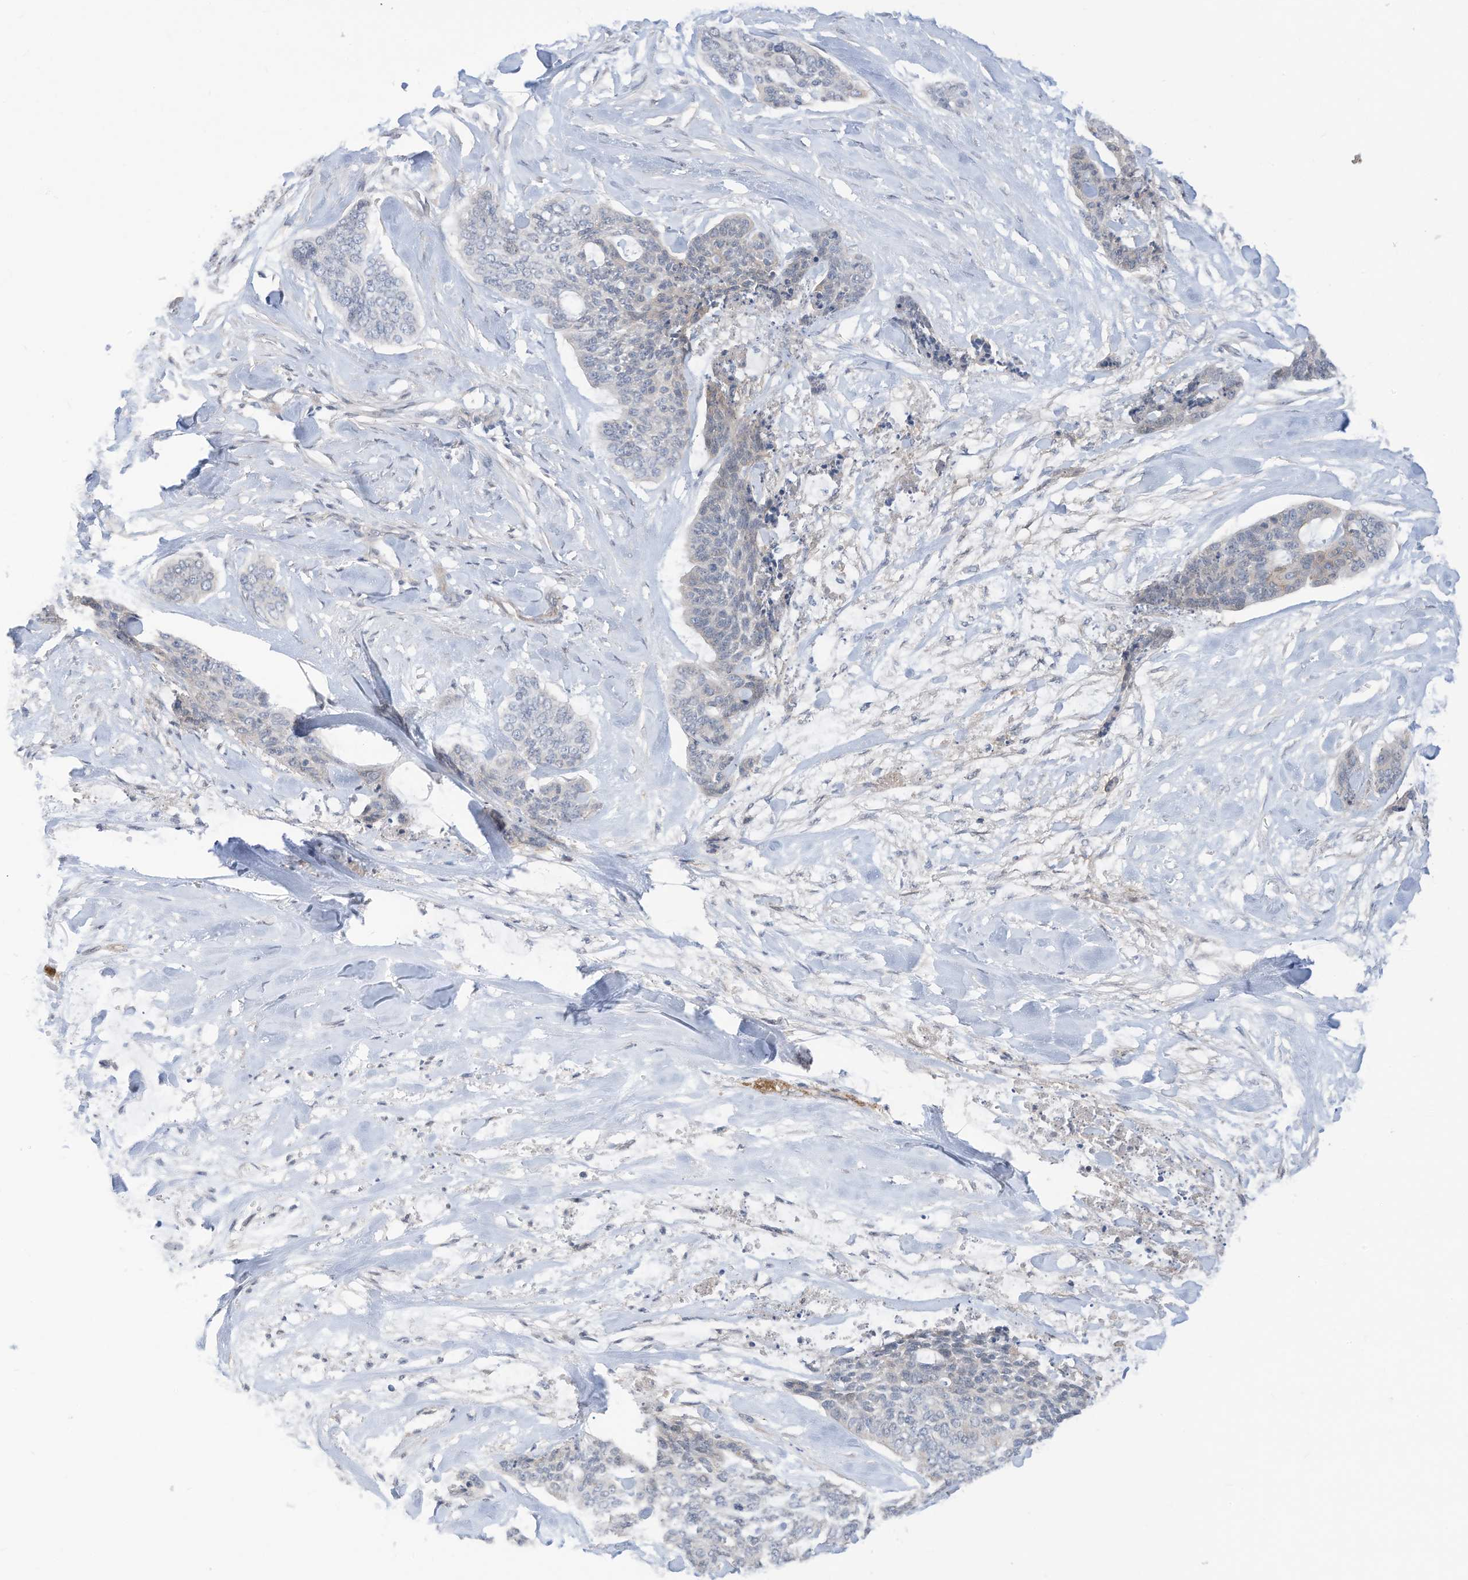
{"staining": {"intensity": "negative", "quantity": "none", "location": "none"}, "tissue": "skin cancer", "cell_type": "Tumor cells", "image_type": "cancer", "snomed": [{"axis": "morphology", "description": "Basal cell carcinoma"}, {"axis": "topography", "description": "Skin"}], "caption": "This photomicrograph is of skin basal cell carcinoma stained with immunohistochemistry (IHC) to label a protein in brown with the nuclei are counter-stained blue. There is no positivity in tumor cells. Nuclei are stained in blue.", "gene": "SLC1A5", "patient": {"sex": "female", "age": 64}}